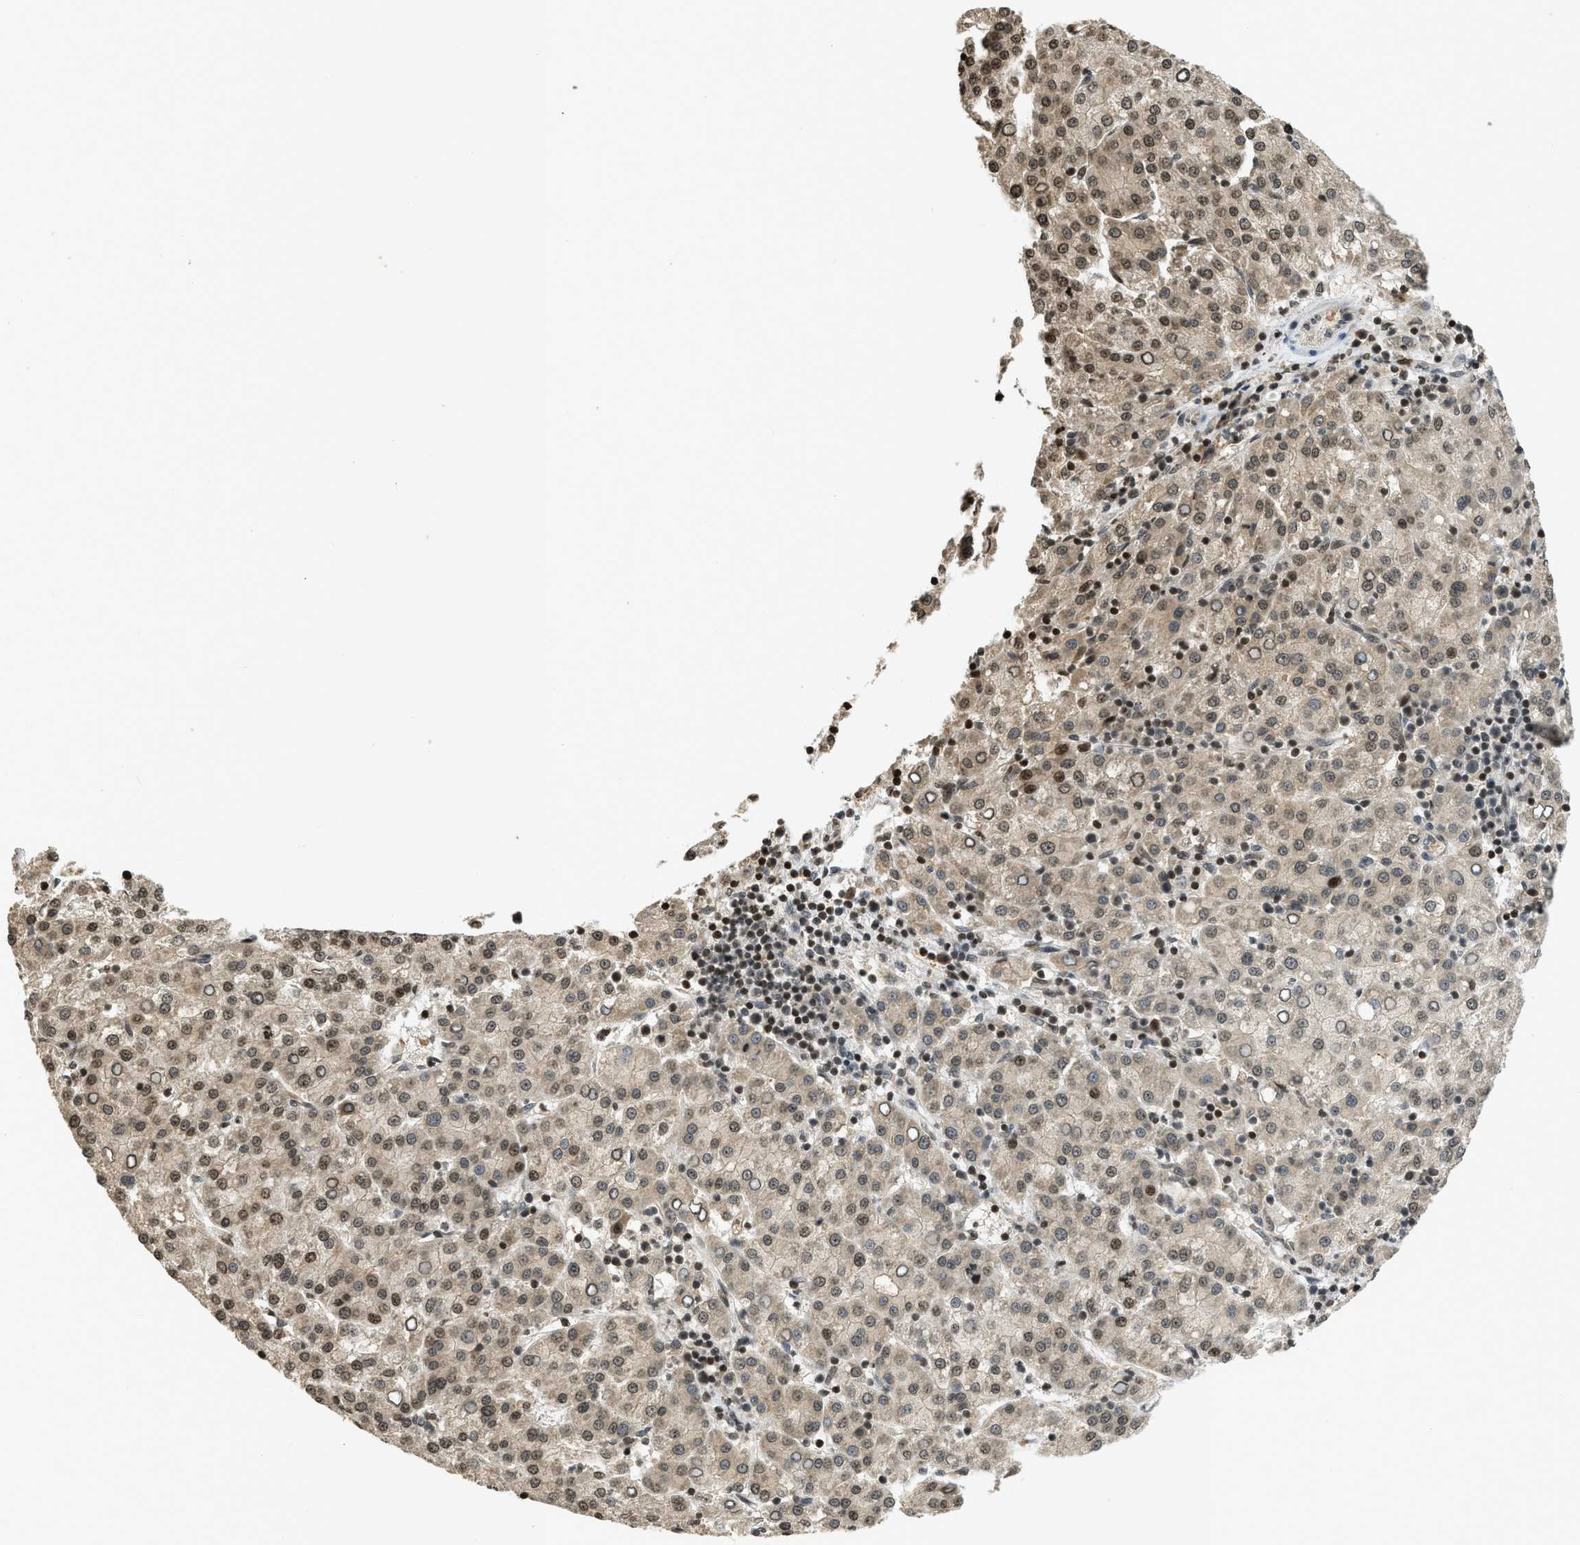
{"staining": {"intensity": "moderate", "quantity": ">75%", "location": "nuclear"}, "tissue": "liver cancer", "cell_type": "Tumor cells", "image_type": "cancer", "snomed": [{"axis": "morphology", "description": "Carcinoma, Hepatocellular, NOS"}, {"axis": "topography", "description": "Liver"}], "caption": "Immunohistochemical staining of liver cancer reveals medium levels of moderate nuclear protein staining in about >75% of tumor cells.", "gene": "SIAH1", "patient": {"sex": "female", "age": 58}}